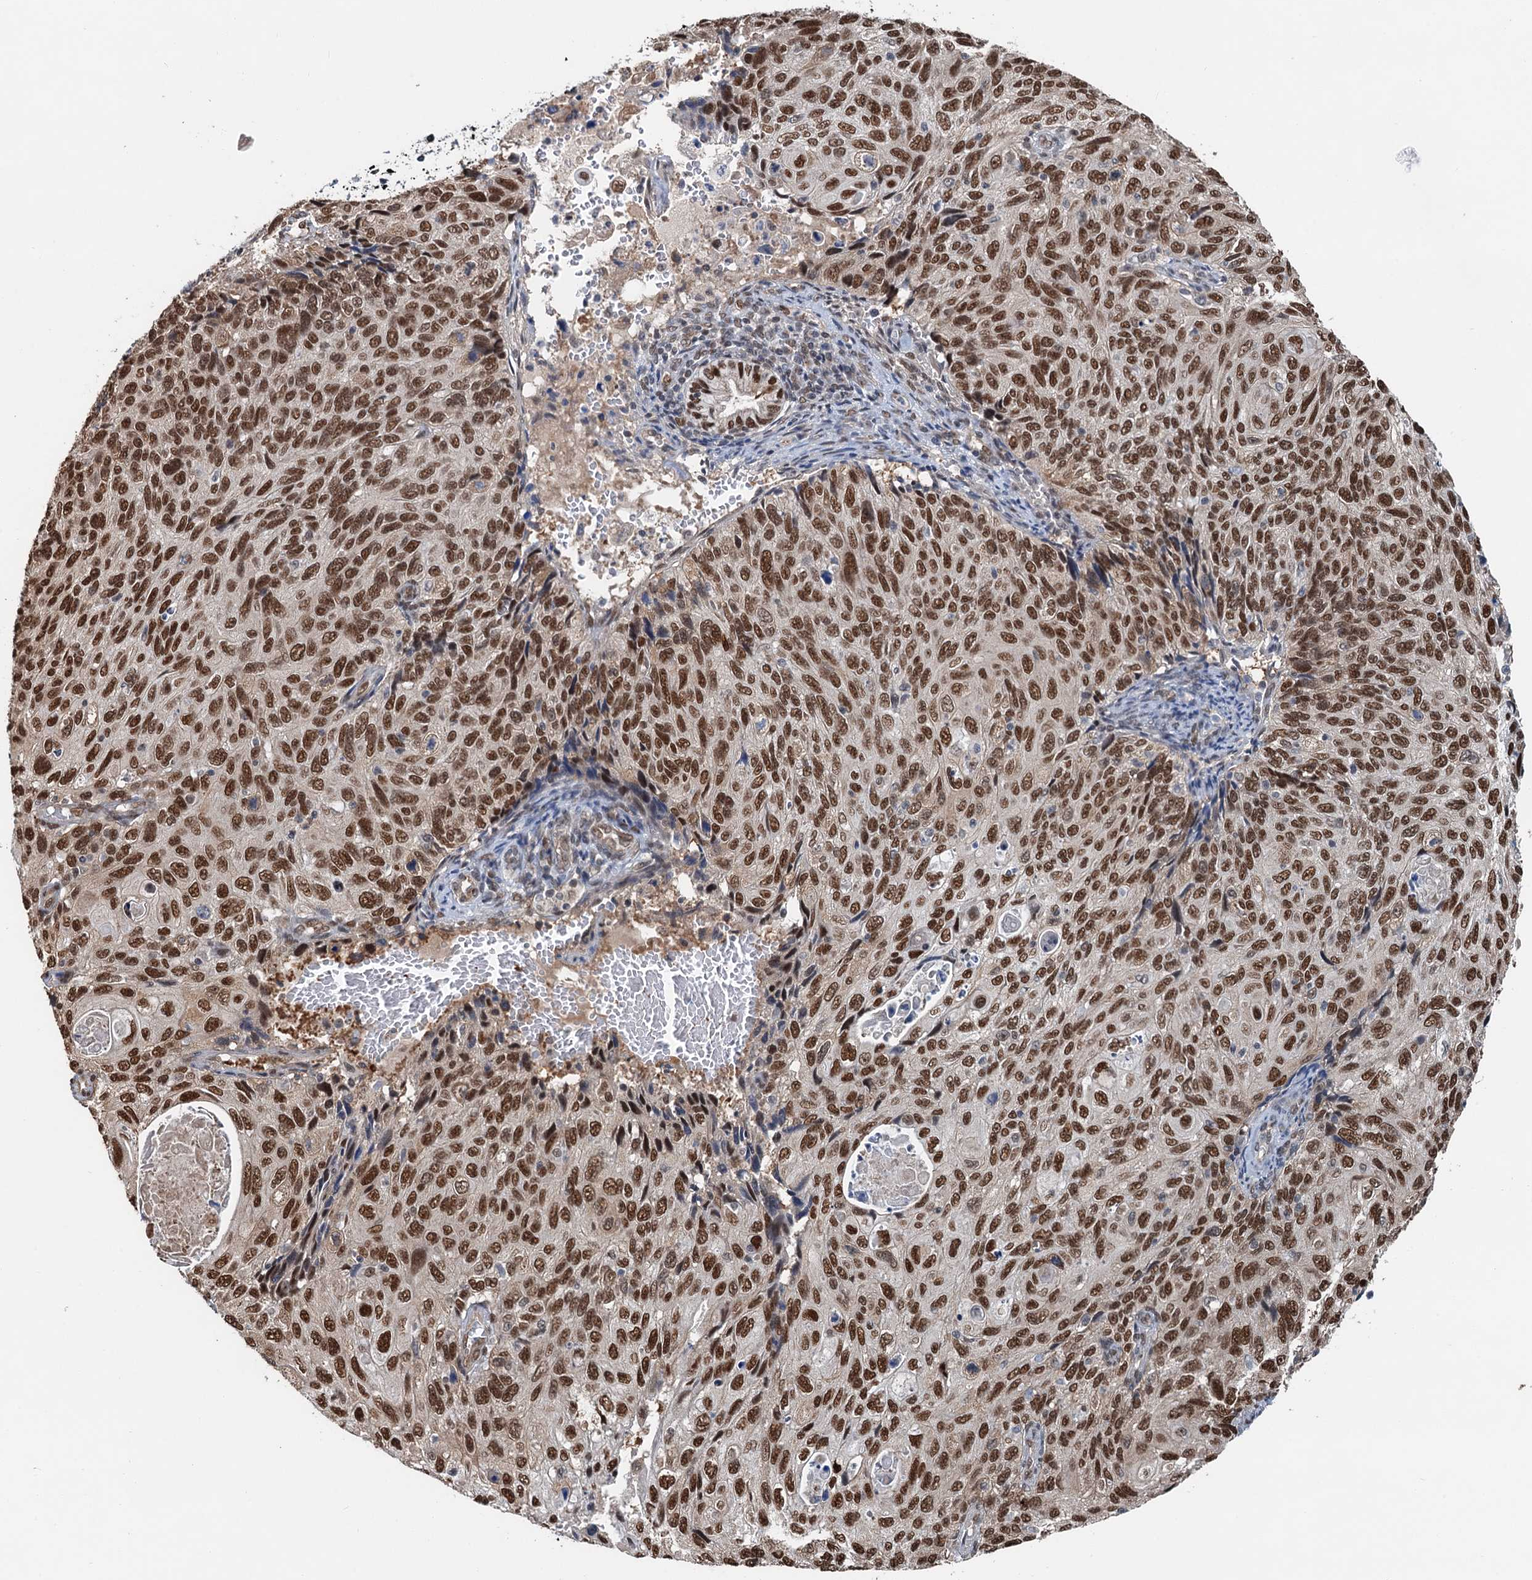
{"staining": {"intensity": "strong", "quantity": ">75%", "location": "nuclear"}, "tissue": "cervical cancer", "cell_type": "Tumor cells", "image_type": "cancer", "snomed": [{"axis": "morphology", "description": "Squamous cell carcinoma, NOS"}, {"axis": "topography", "description": "Cervix"}], "caption": "The micrograph shows a brown stain indicating the presence of a protein in the nuclear of tumor cells in cervical squamous cell carcinoma.", "gene": "CFDP1", "patient": {"sex": "female", "age": 70}}